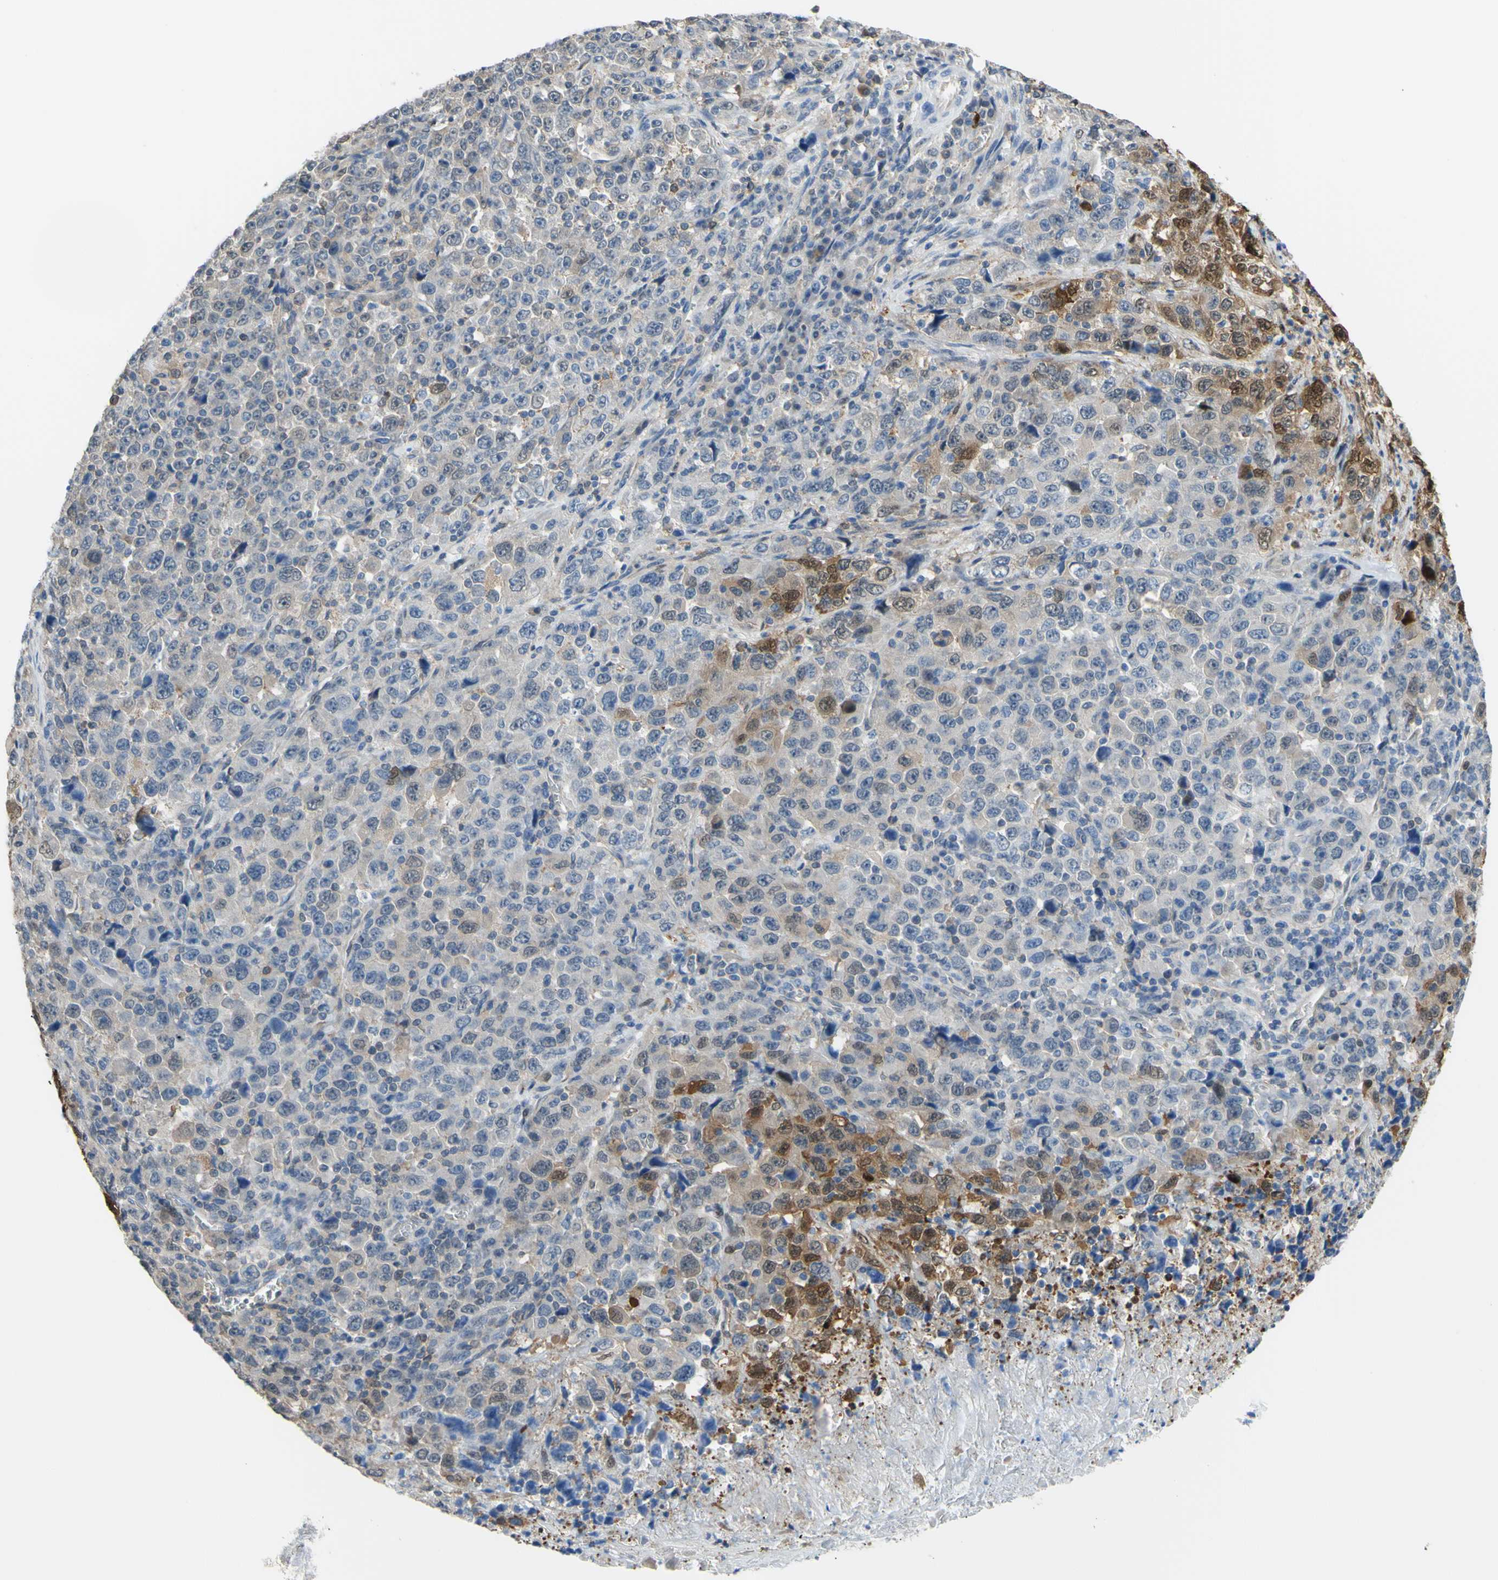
{"staining": {"intensity": "strong", "quantity": "<25%", "location": "cytoplasmic/membranous,nuclear"}, "tissue": "stomach cancer", "cell_type": "Tumor cells", "image_type": "cancer", "snomed": [{"axis": "morphology", "description": "Normal tissue, NOS"}, {"axis": "morphology", "description": "Adenocarcinoma, NOS"}, {"axis": "topography", "description": "Stomach, upper"}, {"axis": "topography", "description": "Stomach"}], "caption": "Immunohistochemistry (IHC) of stomach cancer (adenocarcinoma) shows medium levels of strong cytoplasmic/membranous and nuclear positivity in about <25% of tumor cells. The staining was performed using DAB to visualize the protein expression in brown, while the nuclei were stained in blue with hematoxylin (Magnification: 20x).", "gene": "UPK3B", "patient": {"sex": "male", "age": 59}}